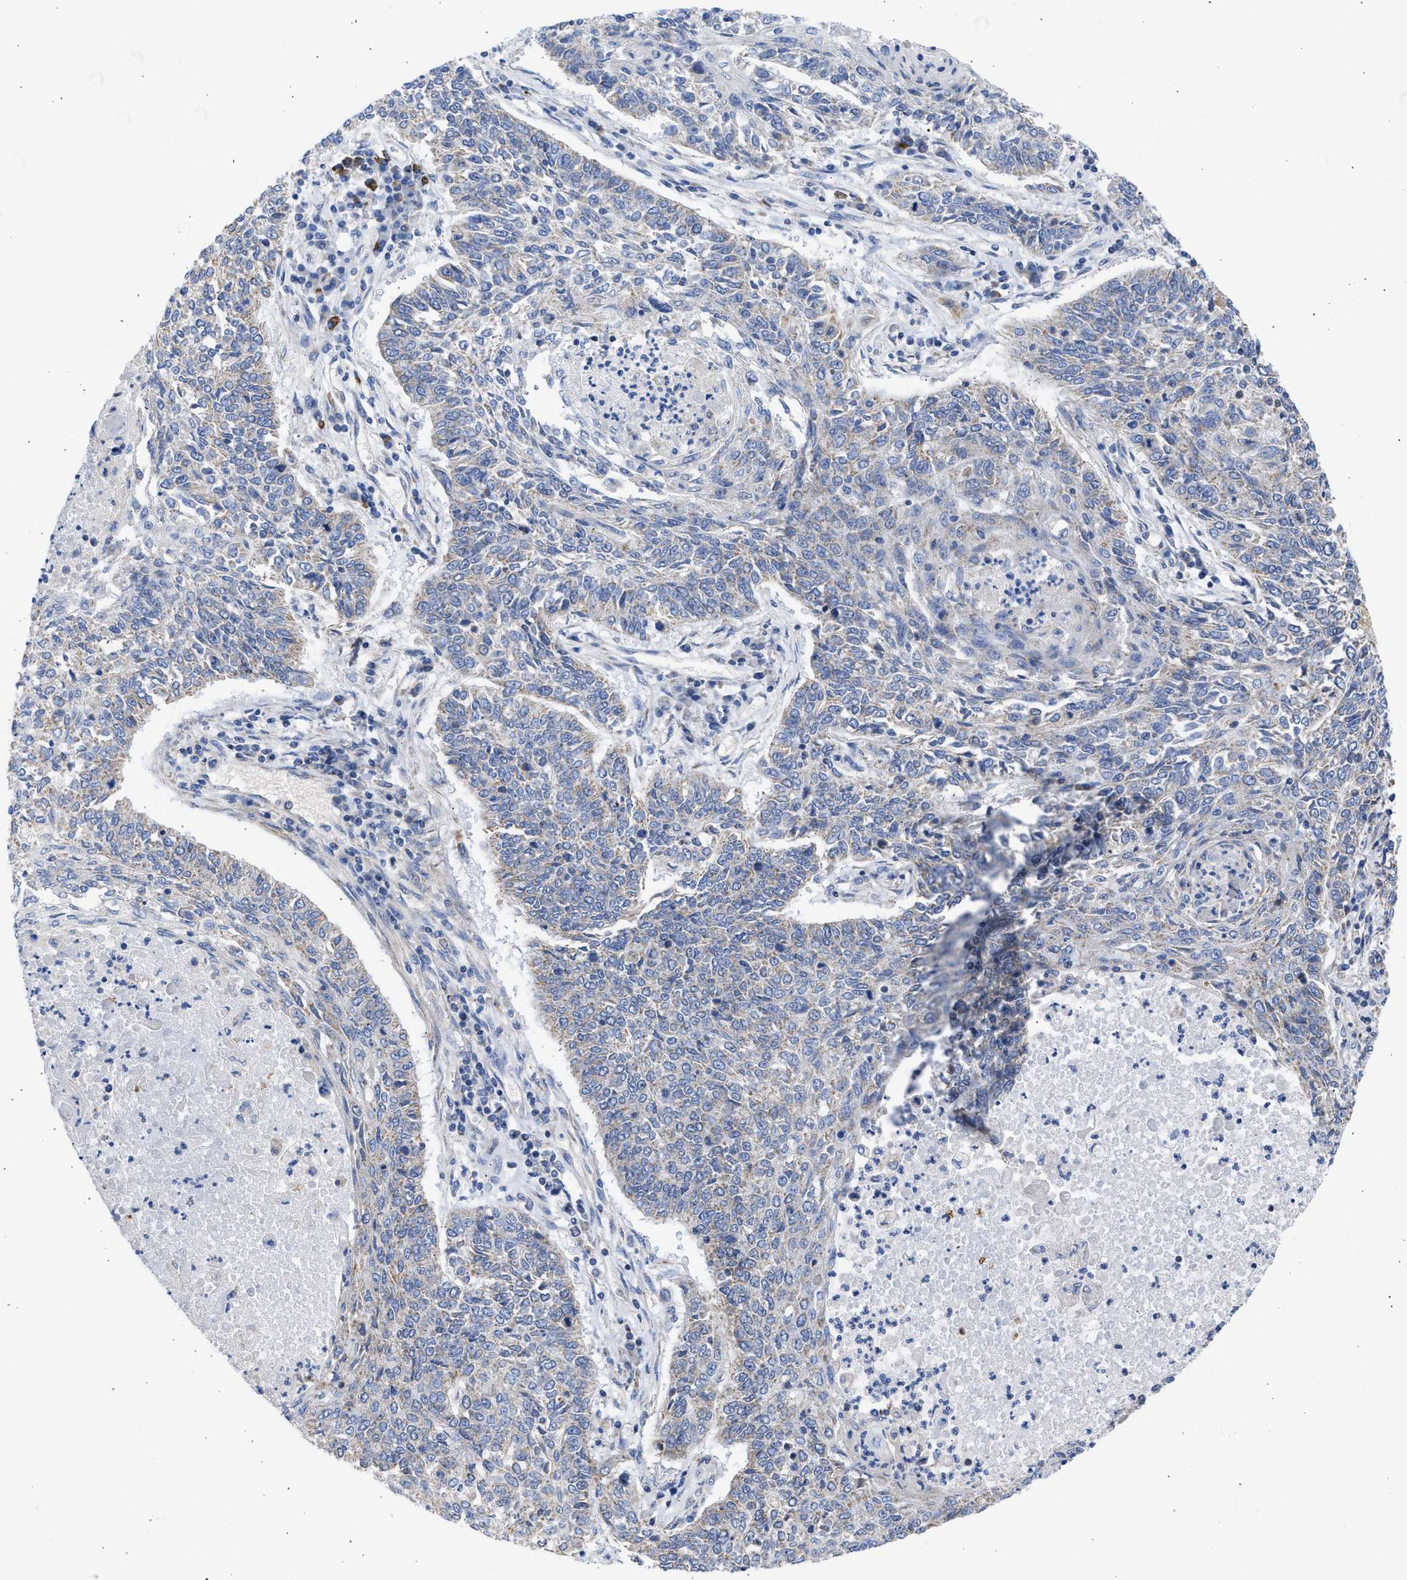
{"staining": {"intensity": "weak", "quantity": "25%-75%", "location": "cytoplasmic/membranous"}, "tissue": "lung cancer", "cell_type": "Tumor cells", "image_type": "cancer", "snomed": [{"axis": "morphology", "description": "Normal tissue, NOS"}, {"axis": "morphology", "description": "Squamous cell carcinoma, NOS"}, {"axis": "topography", "description": "Cartilage tissue"}, {"axis": "topography", "description": "Bronchus"}, {"axis": "topography", "description": "Lung"}], "caption": "DAB (3,3'-diaminobenzidine) immunohistochemical staining of human lung squamous cell carcinoma exhibits weak cytoplasmic/membranous protein expression in about 25%-75% of tumor cells.", "gene": "BTG3", "patient": {"sex": "female", "age": 49}}